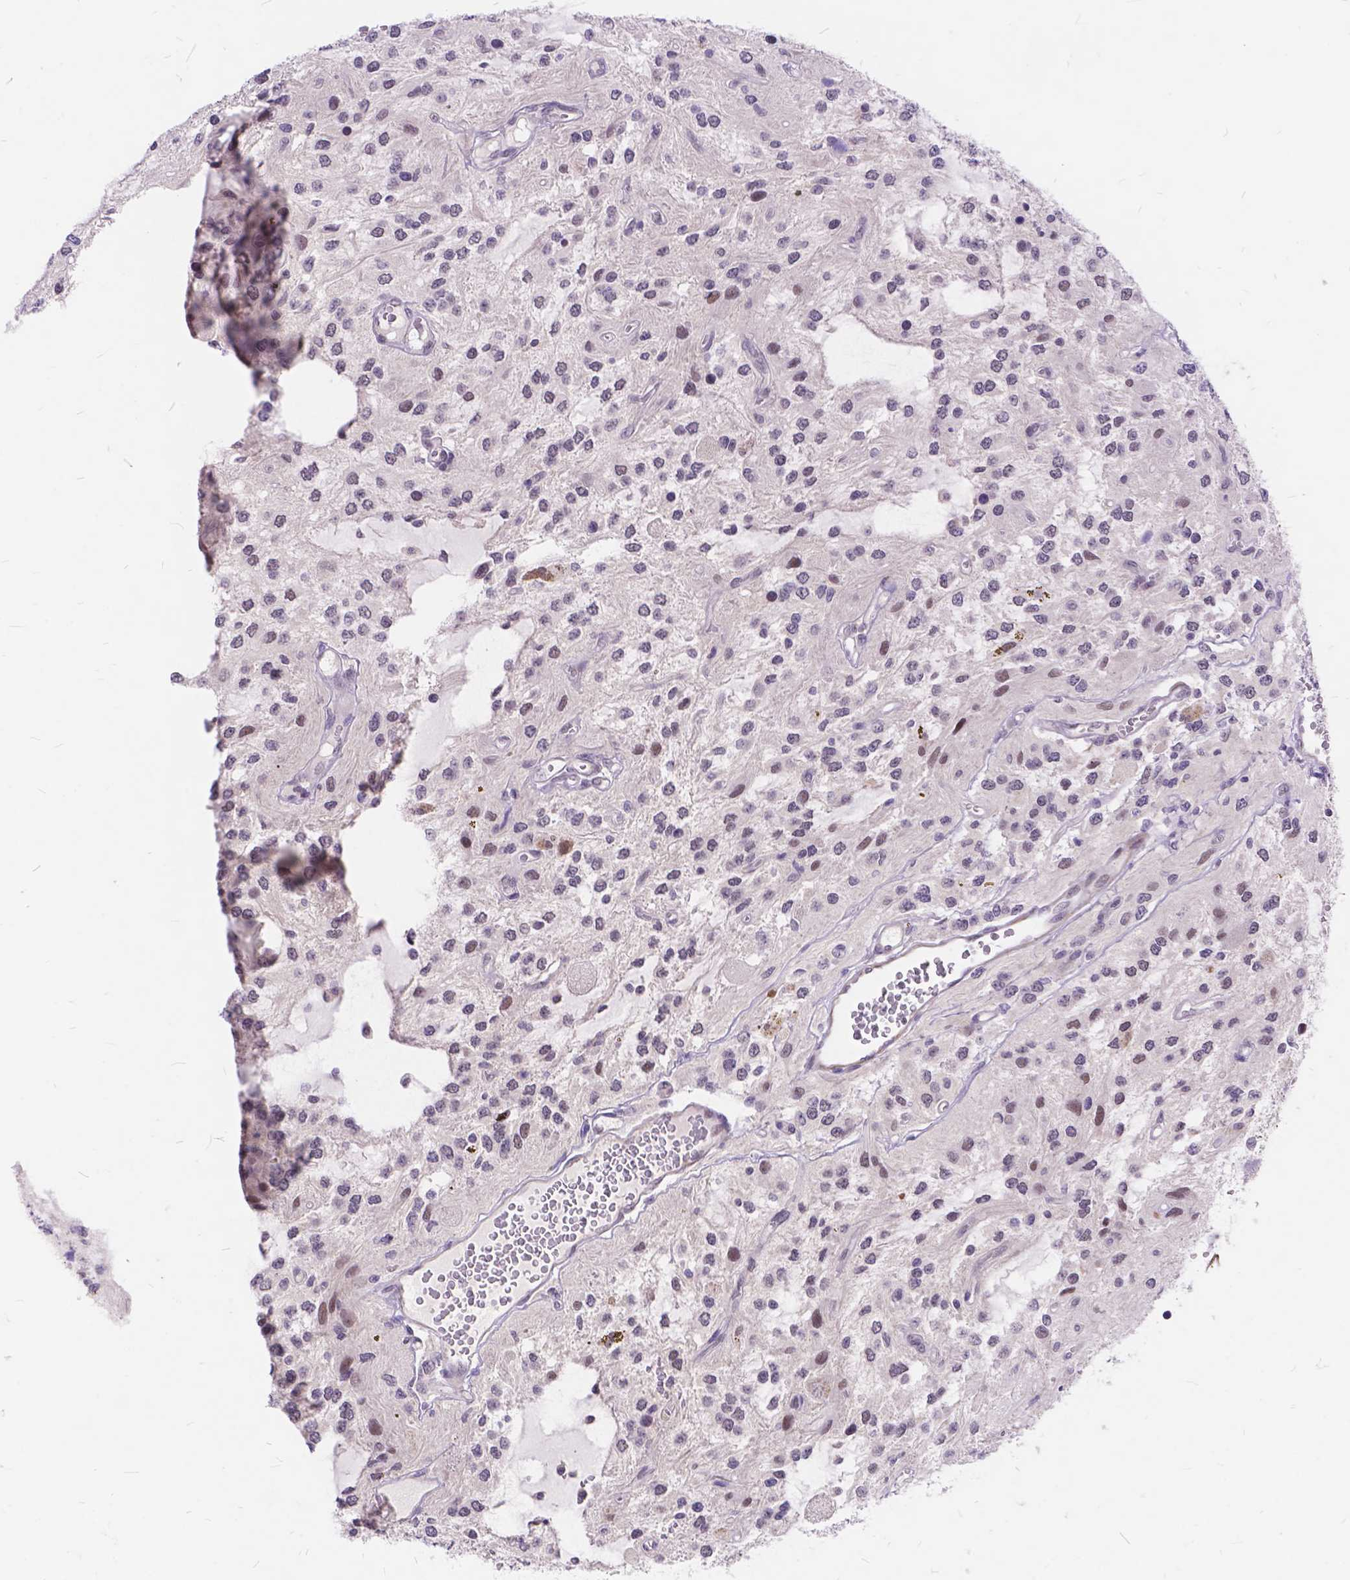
{"staining": {"intensity": "negative", "quantity": "none", "location": "none"}, "tissue": "glioma", "cell_type": "Tumor cells", "image_type": "cancer", "snomed": [{"axis": "morphology", "description": "Glioma, malignant, Low grade"}, {"axis": "topography", "description": "Cerebellum"}], "caption": "An image of low-grade glioma (malignant) stained for a protein reveals no brown staining in tumor cells. (DAB IHC visualized using brightfield microscopy, high magnification).", "gene": "MAN2C1", "patient": {"sex": "female", "age": 14}}